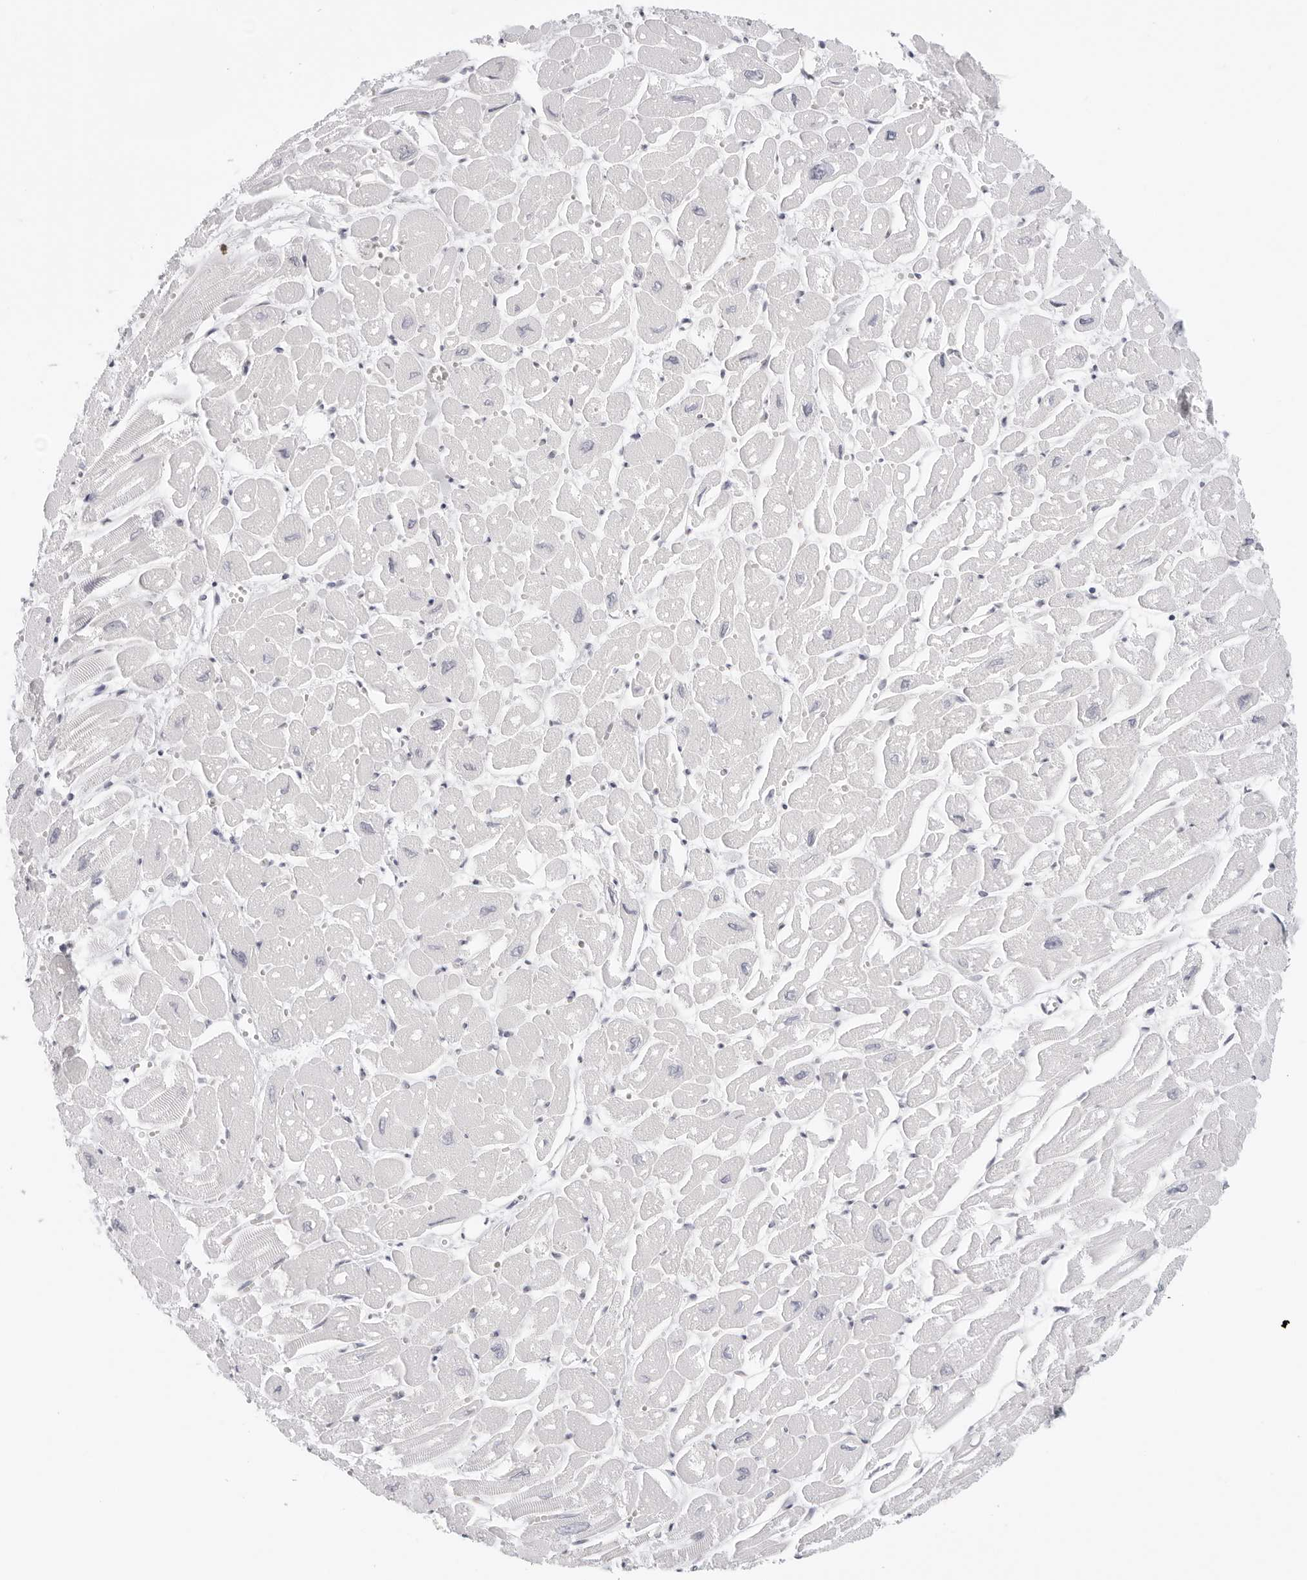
{"staining": {"intensity": "negative", "quantity": "none", "location": "none"}, "tissue": "heart muscle", "cell_type": "Cardiomyocytes", "image_type": "normal", "snomed": [{"axis": "morphology", "description": "Normal tissue, NOS"}, {"axis": "topography", "description": "Heart"}], "caption": "Immunohistochemistry of normal human heart muscle reveals no expression in cardiomyocytes. Nuclei are stained in blue.", "gene": "AGMAT", "patient": {"sex": "male", "age": 54}}